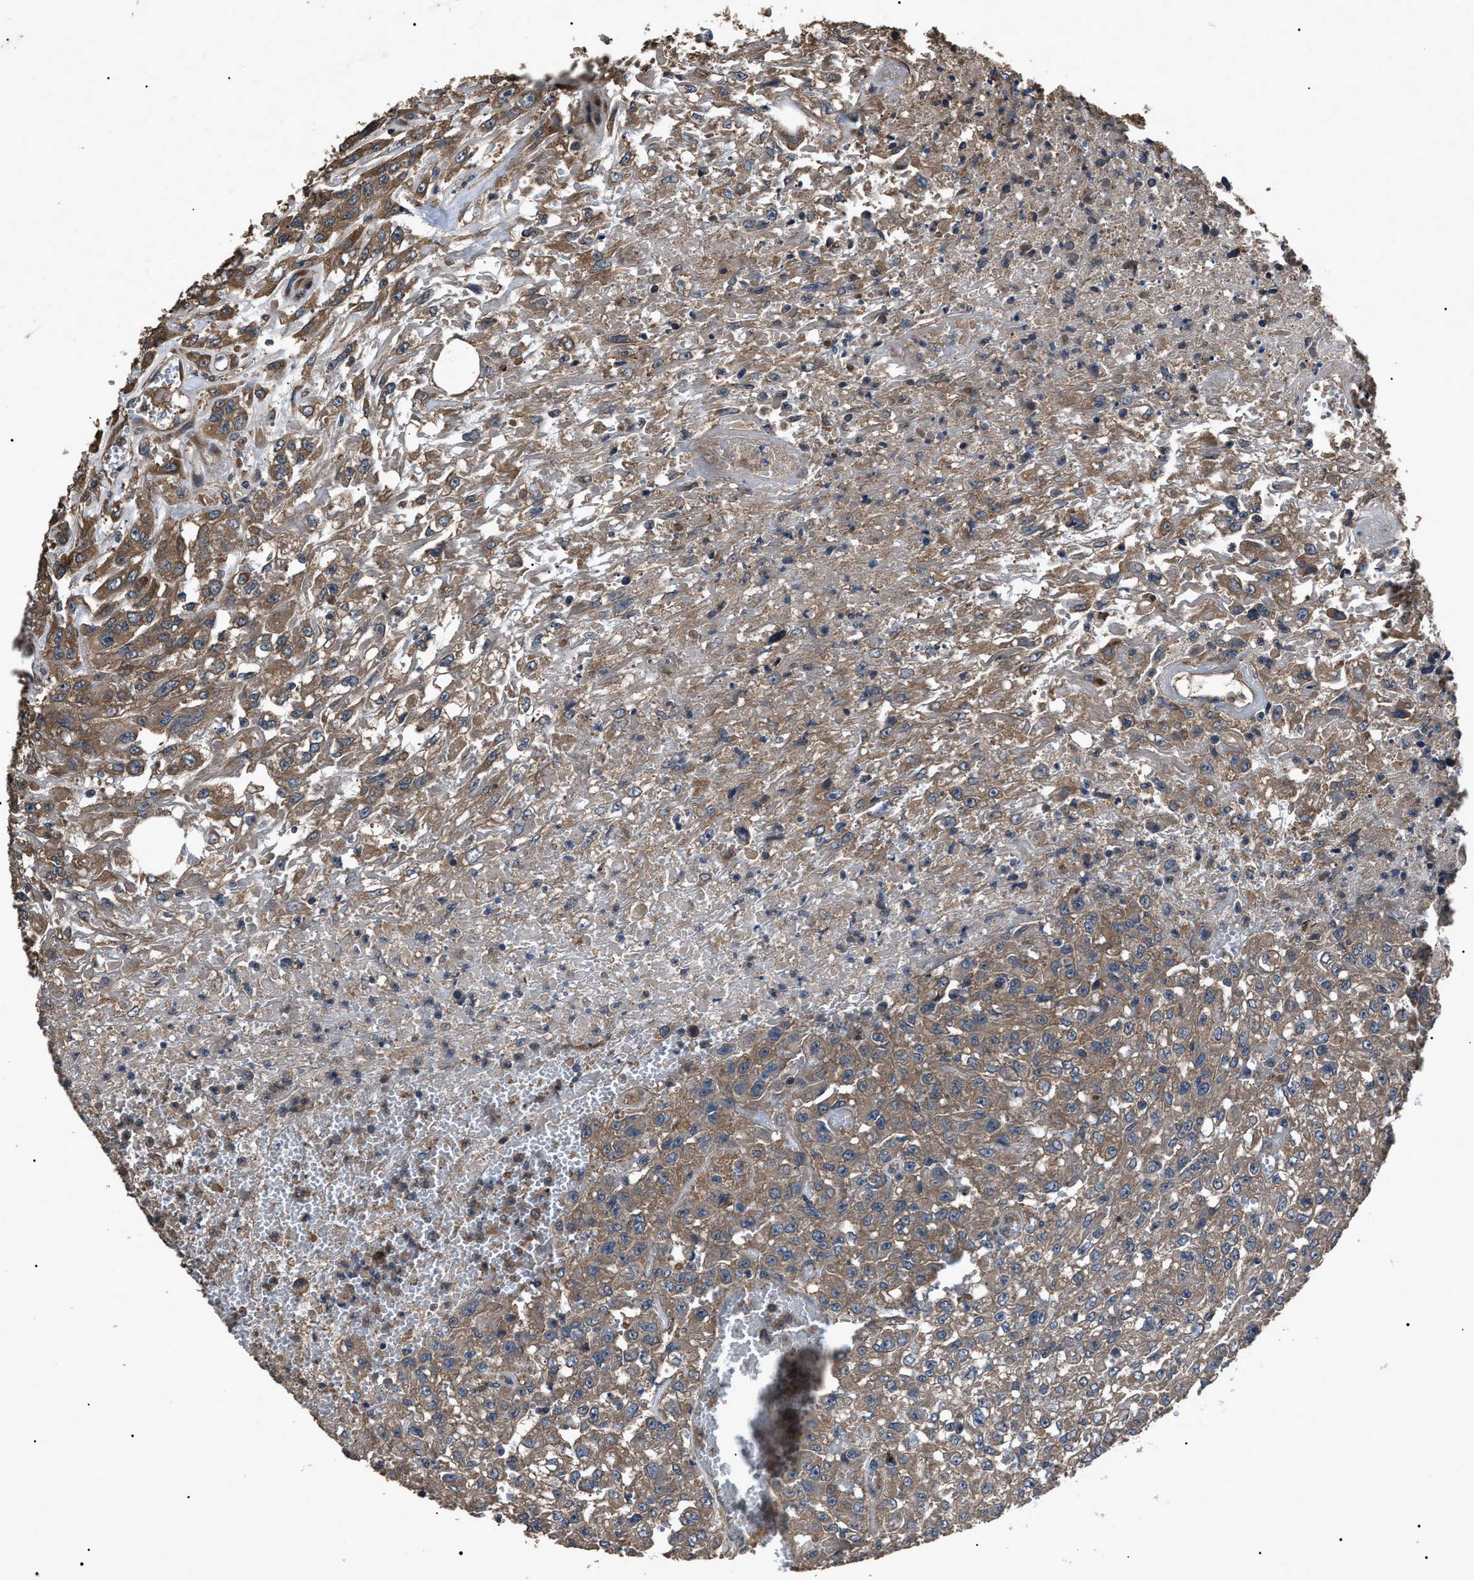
{"staining": {"intensity": "moderate", "quantity": ">75%", "location": "cytoplasmic/membranous"}, "tissue": "urothelial cancer", "cell_type": "Tumor cells", "image_type": "cancer", "snomed": [{"axis": "morphology", "description": "Urothelial carcinoma, High grade"}, {"axis": "topography", "description": "Urinary bladder"}], "caption": "High-grade urothelial carcinoma was stained to show a protein in brown. There is medium levels of moderate cytoplasmic/membranous positivity in approximately >75% of tumor cells.", "gene": "RNF216", "patient": {"sex": "male", "age": 46}}